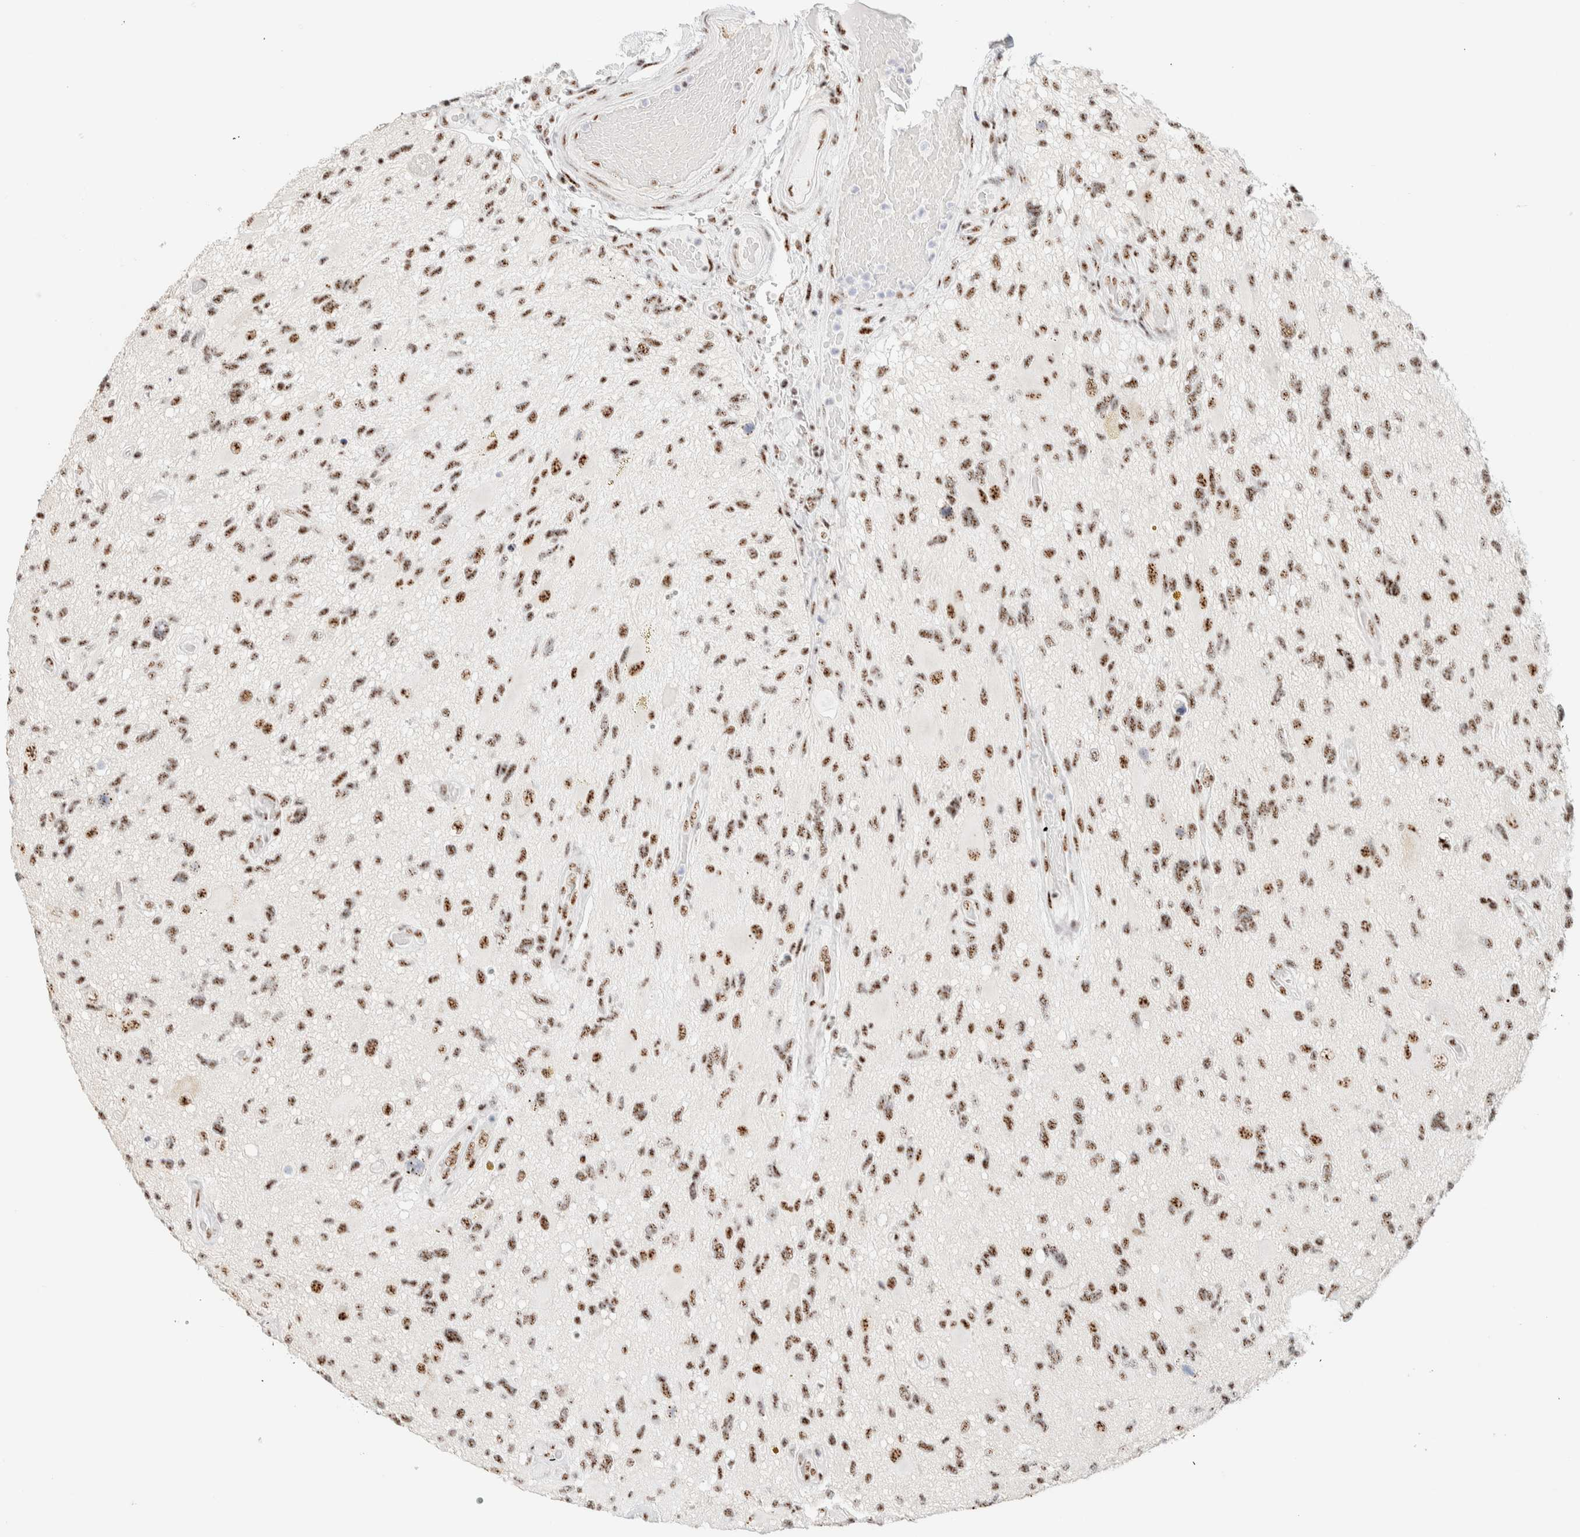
{"staining": {"intensity": "moderate", "quantity": ">75%", "location": "nuclear"}, "tissue": "glioma", "cell_type": "Tumor cells", "image_type": "cancer", "snomed": [{"axis": "morphology", "description": "Glioma, malignant, High grade"}, {"axis": "topography", "description": "Brain"}], "caption": "DAB immunohistochemical staining of malignant glioma (high-grade) displays moderate nuclear protein expression in about >75% of tumor cells.", "gene": "SON", "patient": {"sex": "male", "age": 33}}